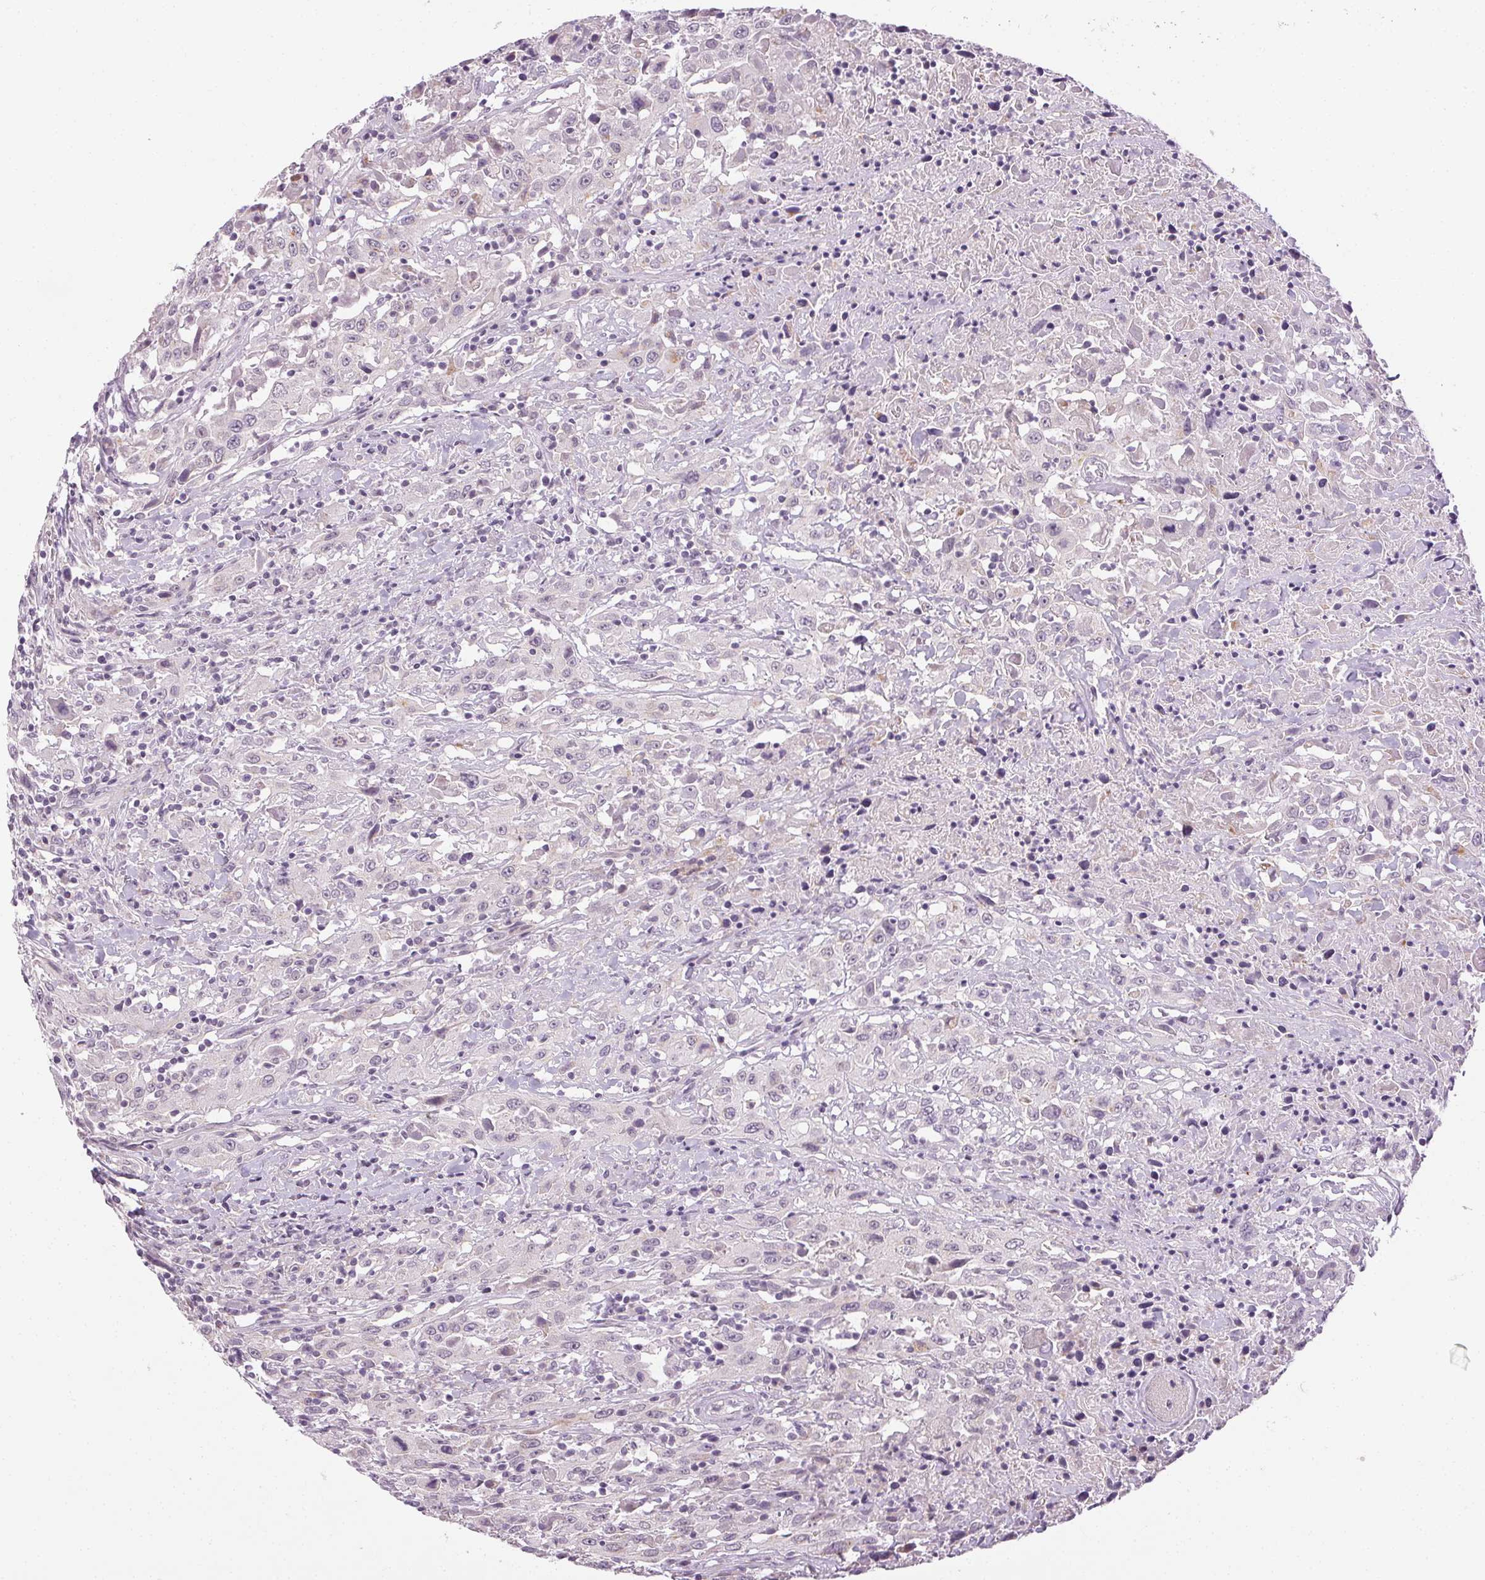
{"staining": {"intensity": "negative", "quantity": "none", "location": "none"}, "tissue": "urothelial cancer", "cell_type": "Tumor cells", "image_type": "cancer", "snomed": [{"axis": "morphology", "description": "Urothelial carcinoma, High grade"}, {"axis": "topography", "description": "Urinary bladder"}], "caption": "DAB immunohistochemical staining of human high-grade urothelial carcinoma displays no significant staining in tumor cells.", "gene": "FAM168A", "patient": {"sex": "male", "age": 61}}